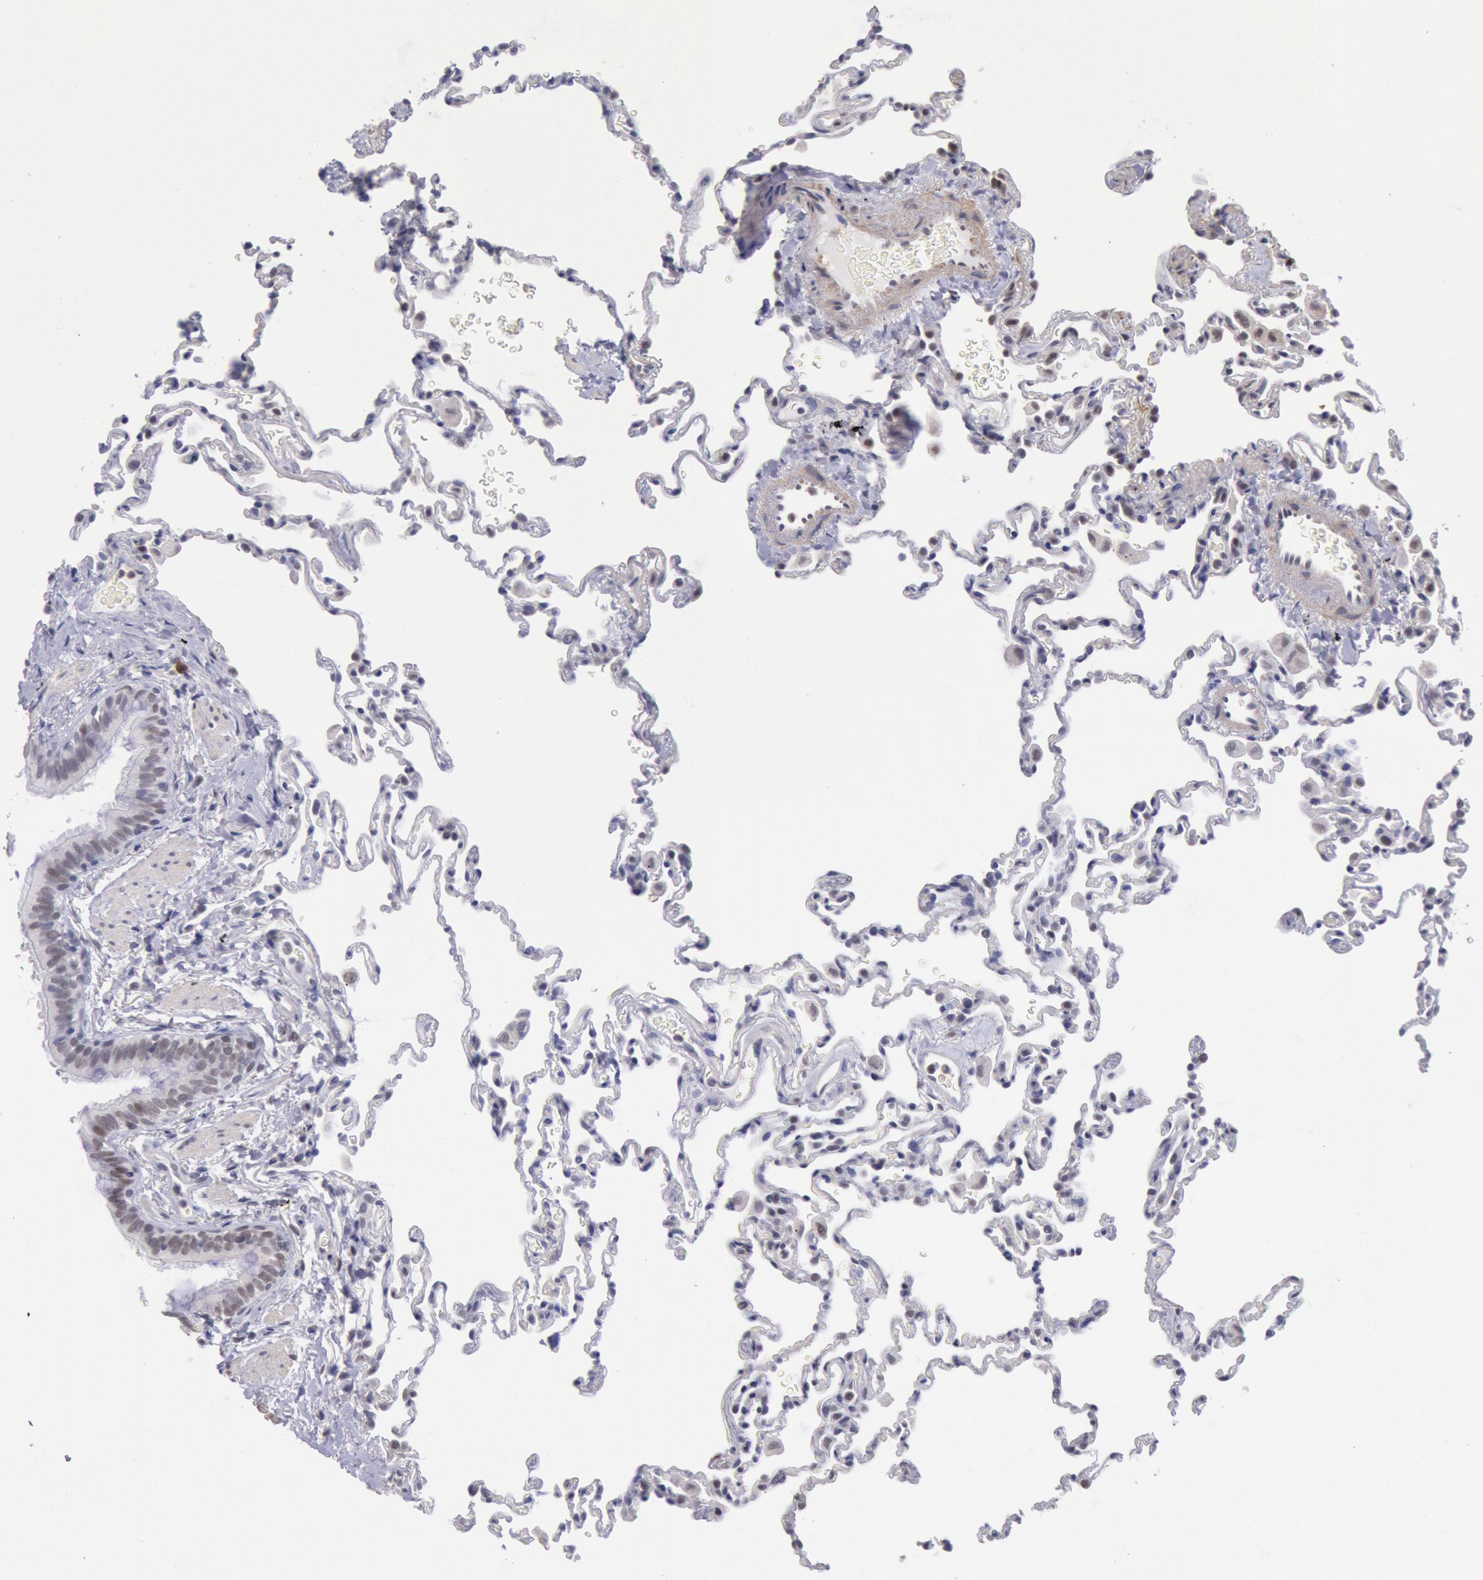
{"staining": {"intensity": "weak", "quantity": "25%-75%", "location": "cytoplasmic/membranous,nuclear"}, "tissue": "lung", "cell_type": "Alveolar cells", "image_type": "normal", "snomed": [{"axis": "morphology", "description": "Normal tissue, NOS"}, {"axis": "topography", "description": "Lung"}], "caption": "Immunohistochemical staining of unremarkable lung displays weak cytoplasmic/membranous,nuclear protein positivity in approximately 25%-75% of alveolar cells.", "gene": "MYH6", "patient": {"sex": "male", "age": 59}}